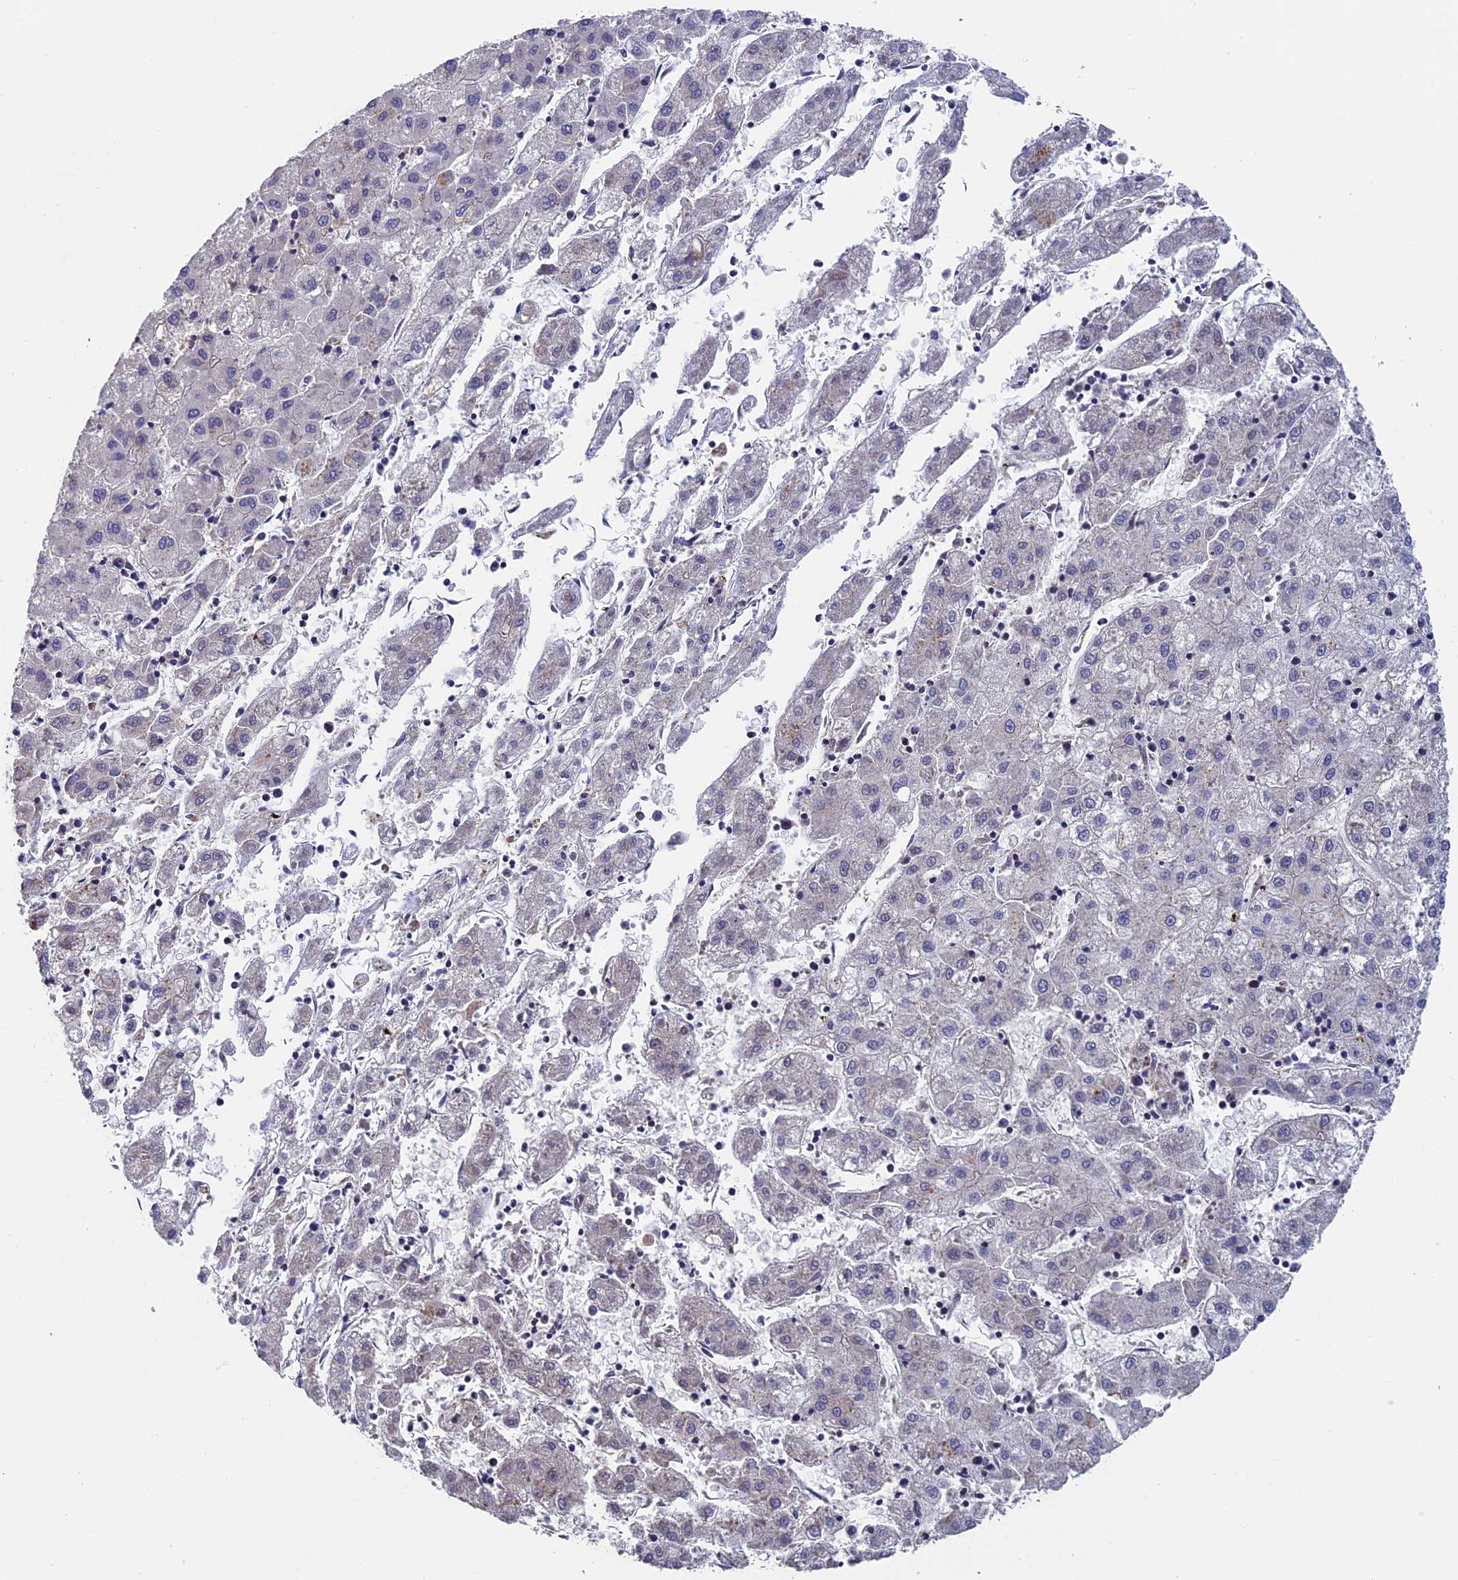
{"staining": {"intensity": "negative", "quantity": "none", "location": "none"}, "tissue": "liver cancer", "cell_type": "Tumor cells", "image_type": "cancer", "snomed": [{"axis": "morphology", "description": "Carcinoma, Hepatocellular, NOS"}, {"axis": "topography", "description": "Liver"}], "caption": "Liver cancer (hepatocellular carcinoma) was stained to show a protein in brown. There is no significant staining in tumor cells. (DAB (3,3'-diaminobenzidine) immunohistochemistry (IHC) with hematoxylin counter stain).", "gene": "LCMT1", "patient": {"sex": "male", "age": 72}}